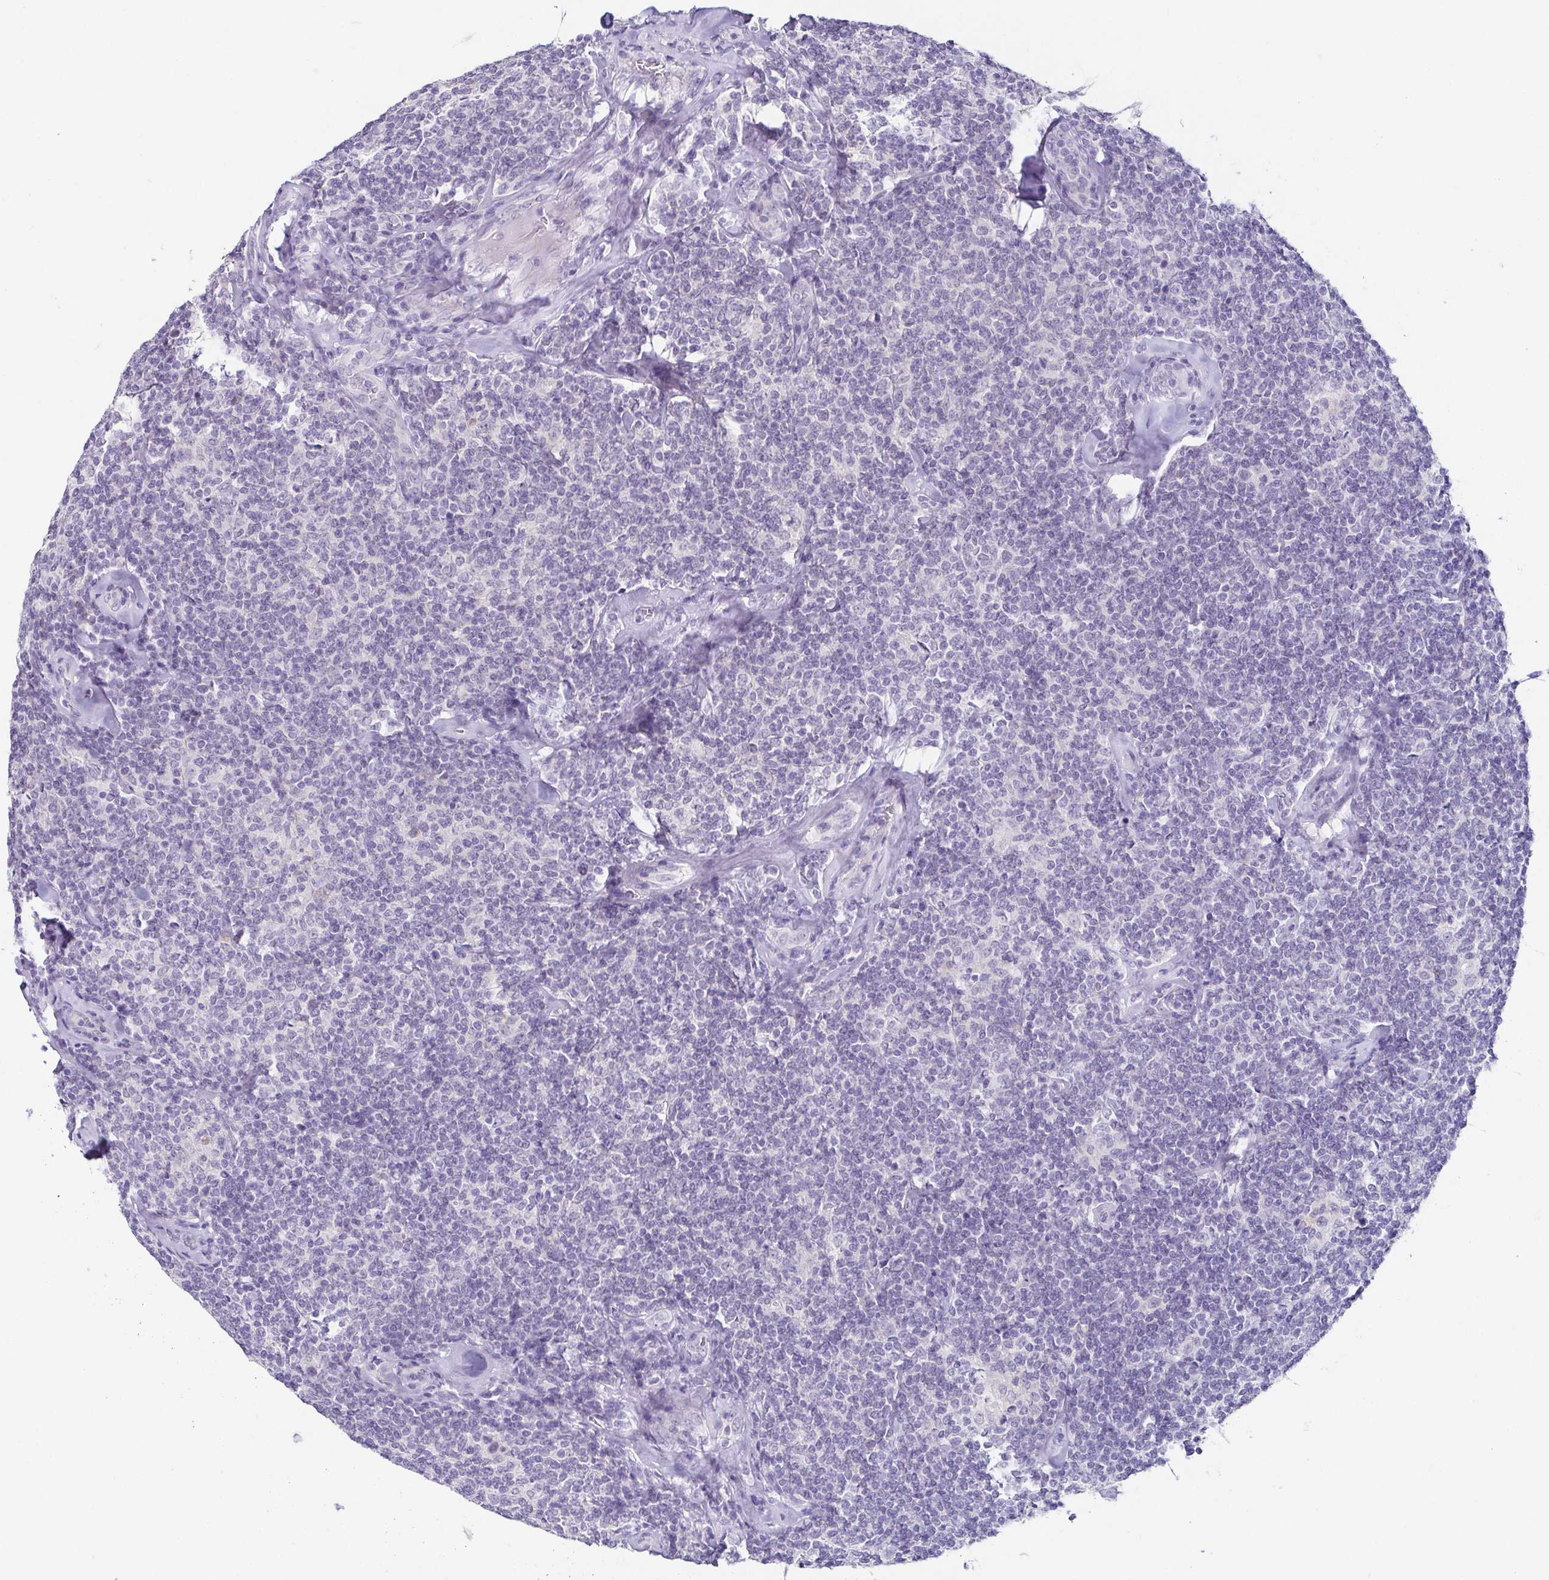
{"staining": {"intensity": "negative", "quantity": "none", "location": "none"}, "tissue": "lymphoma", "cell_type": "Tumor cells", "image_type": "cancer", "snomed": [{"axis": "morphology", "description": "Malignant lymphoma, non-Hodgkin's type, Low grade"}, {"axis": "topography", "description": "Lymph node"}], "caption": "Tumor cells show no significant protein staining in malignant lymphoma, non-Hodgkin's type (low-grade).", "gene": "TP73", "patient": {"sex": "female", "age": 56}}